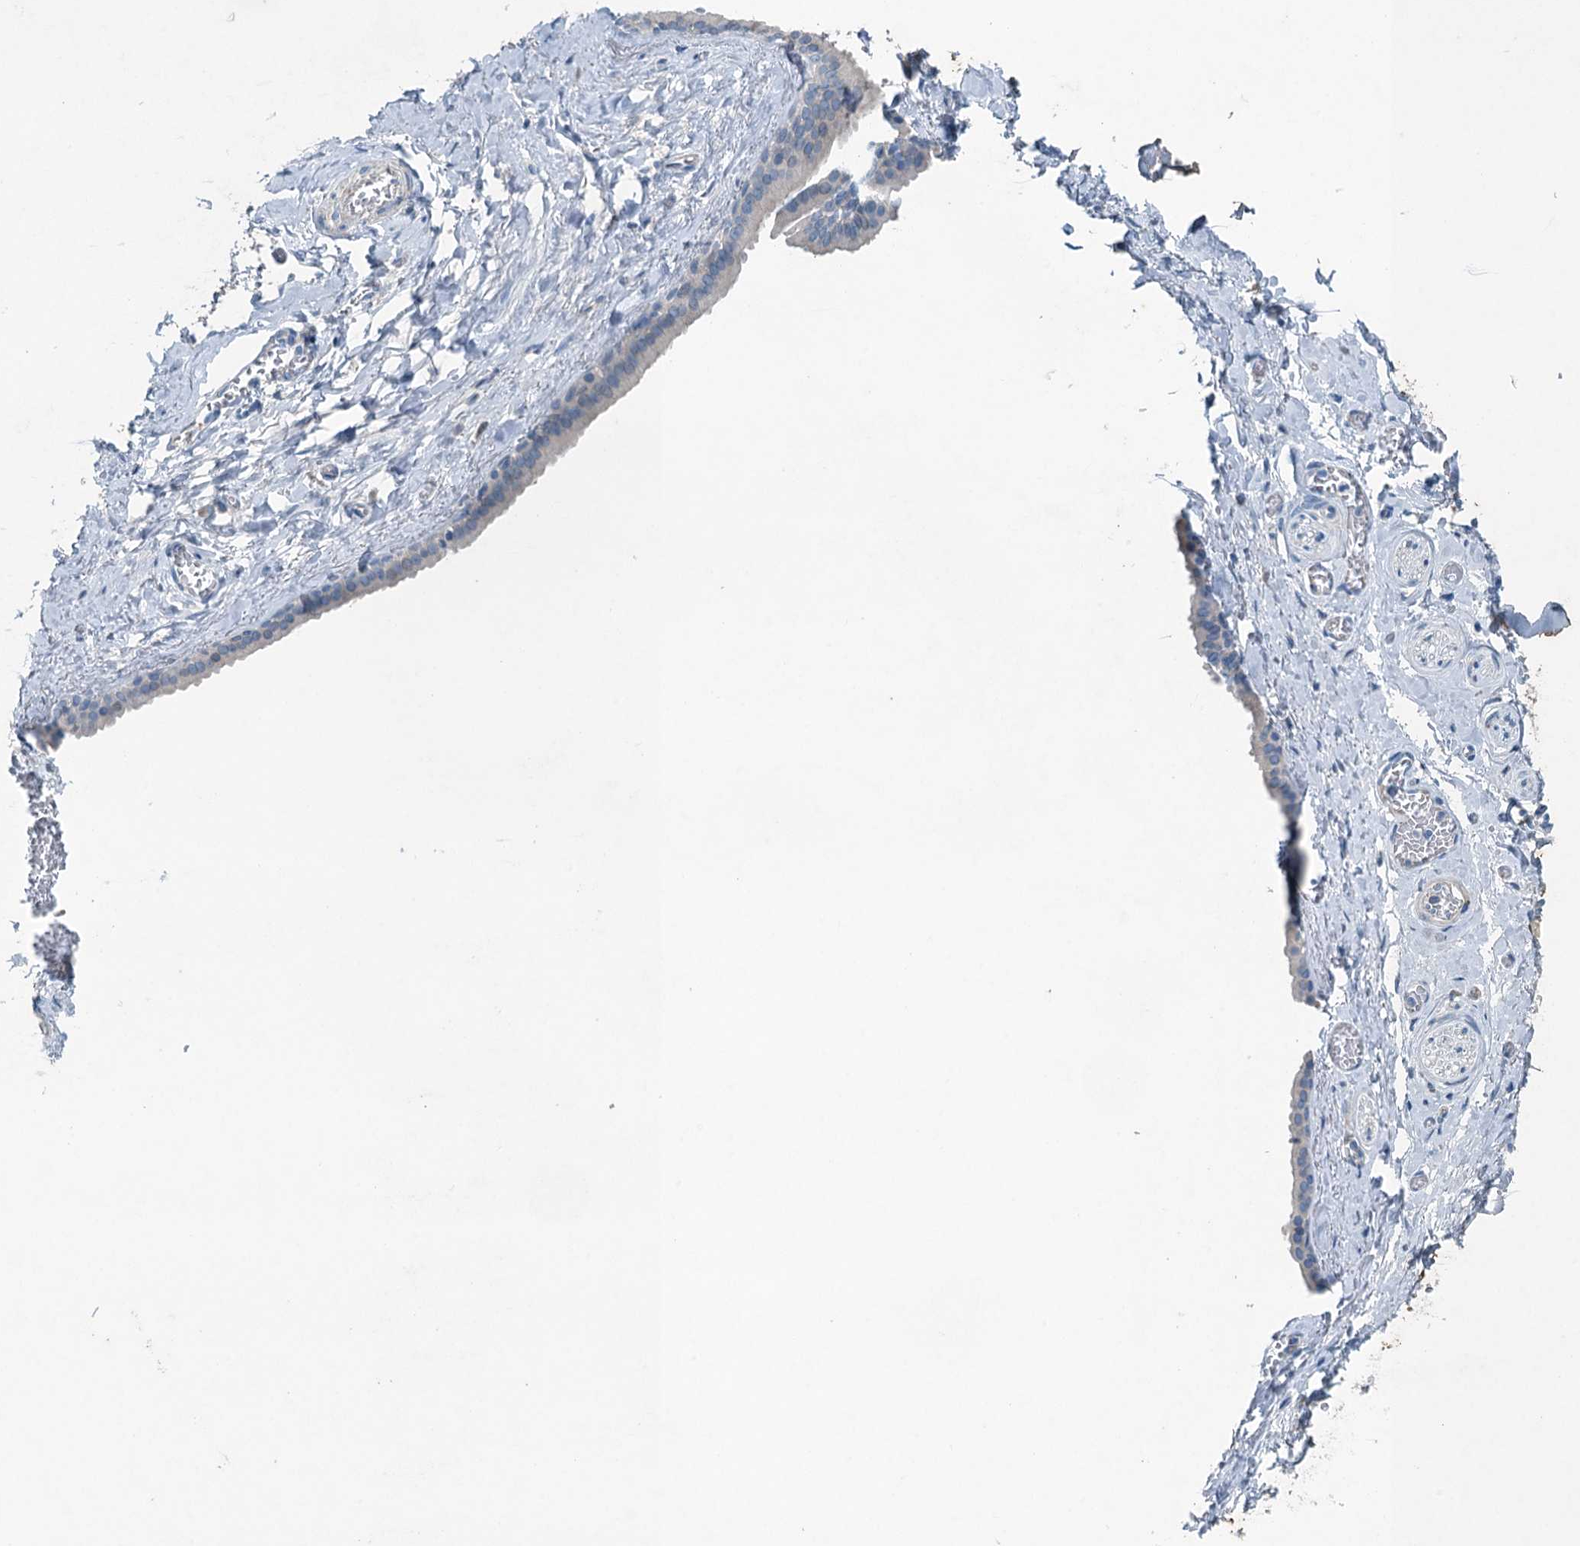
{"staining": {"intensity": "negative", "quantity": "none", "location": "none"}, "tissue": "adipose tissue", "cell_type": "Adipocytes", "image_type": "normal", "snomed": [{"axis": "morphology", "description": "Normal tissue, NOS"}, {"axis": "topography", "description": "Salivary gland"}, {"axis": "topography", "description": "Peripheral nerve tissue"}], "caption": "Unremarkable adipose tissue was stained to show a protein in brown. There is no significant expression in adipocytes.", "gene": "CBLIF", "patient": {"sex": "male", "age": 62}}